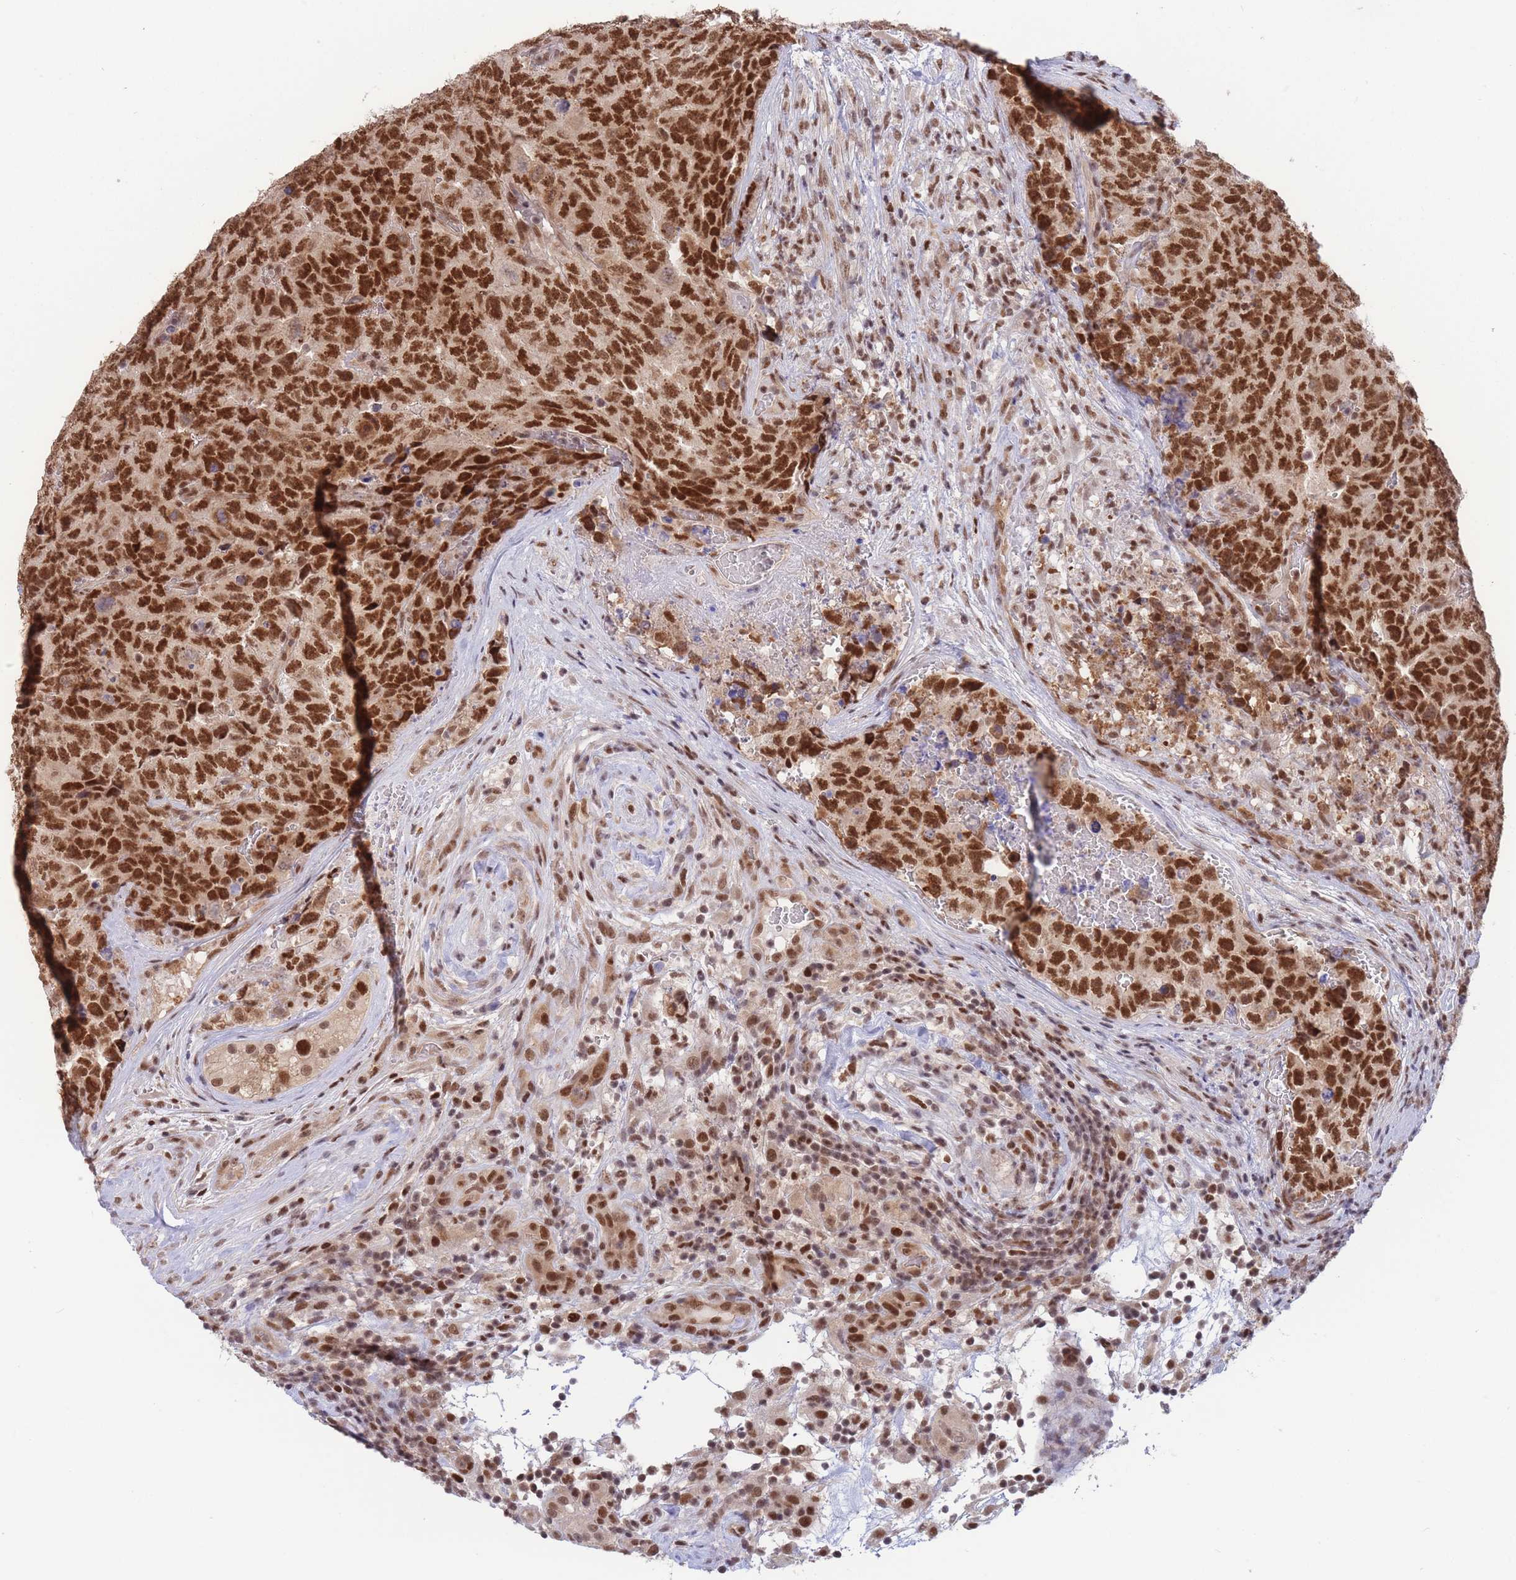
{"staining": {"intensity": "strong", "quantity": ">75%", "location": "nuclear"}, "tissue": "testis cancer", "cell_type": "Tumor cells", "image_type": "cancer", "snomed": [{"axis": "morphology", "description": "Seminoma, NOS"}, {"axis": "morphology", "description": "Teratoma, malignant, NOS"}, {"axis": "topography", "description": "Testis"}], "caption": "This is a micrograph of immunohistochemistry (IHC) staining of testis cancer (seminoma), which shows strong positivity in the nuclear of tumor cells.", "gene": "SMAD9", "patient": {"sex": "male", "age": 34}}